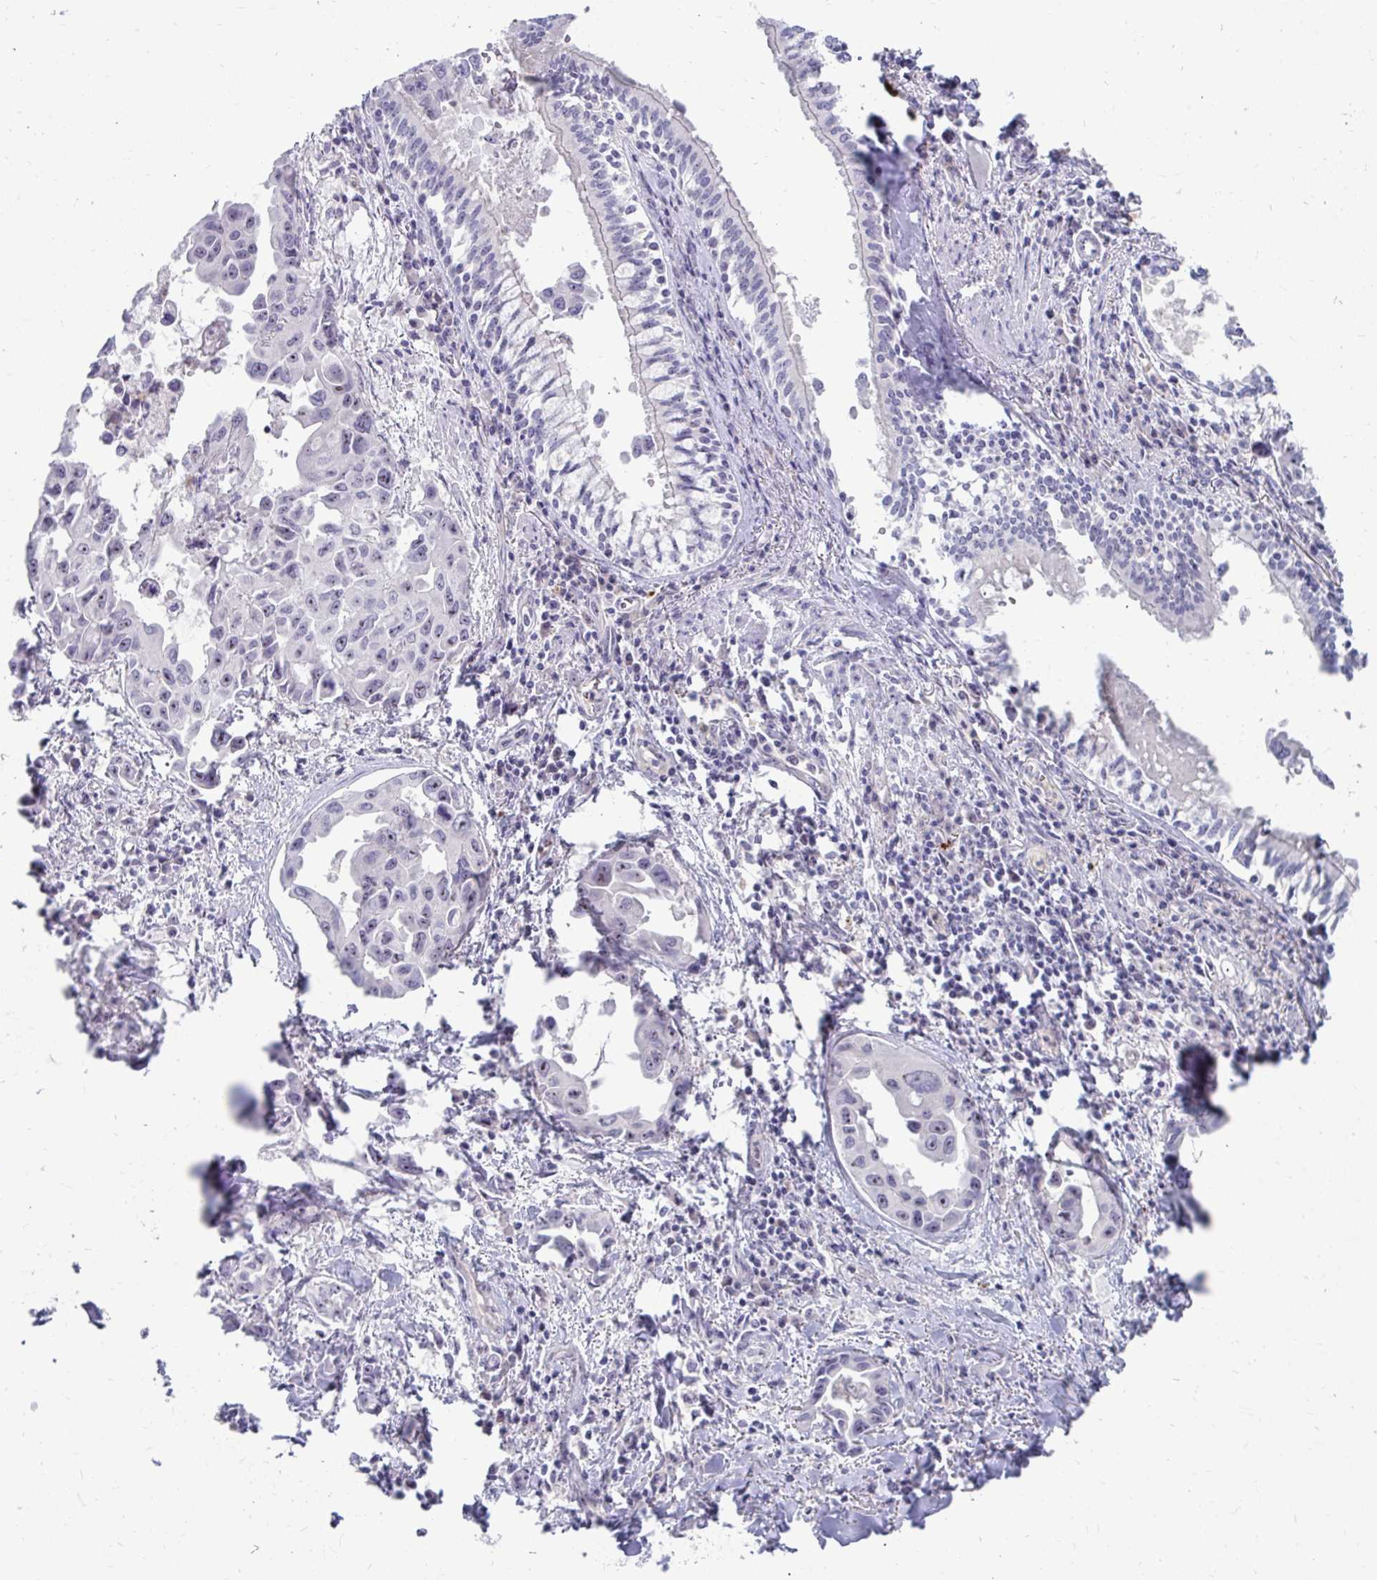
{"staining": {"intensity": "weak", "quantity": "<25%", "location": "nuclear"}, "tissue": "lung cancer", "cell_type": "Tumor cells", "image_type": "cancer", "snomed": [{"axis": "morphology", "description": "Adenocarcinoma, NOS"}, {"axis": "topography", "description": "Lung"}], "caption": "The immunohistochemistry (IHC) photomicrograph has no significant expression in tumor cells of lung adenocarcinoma tissue.", "gene": "MUS81", "patient": {"sex": "male", "age": 64}}